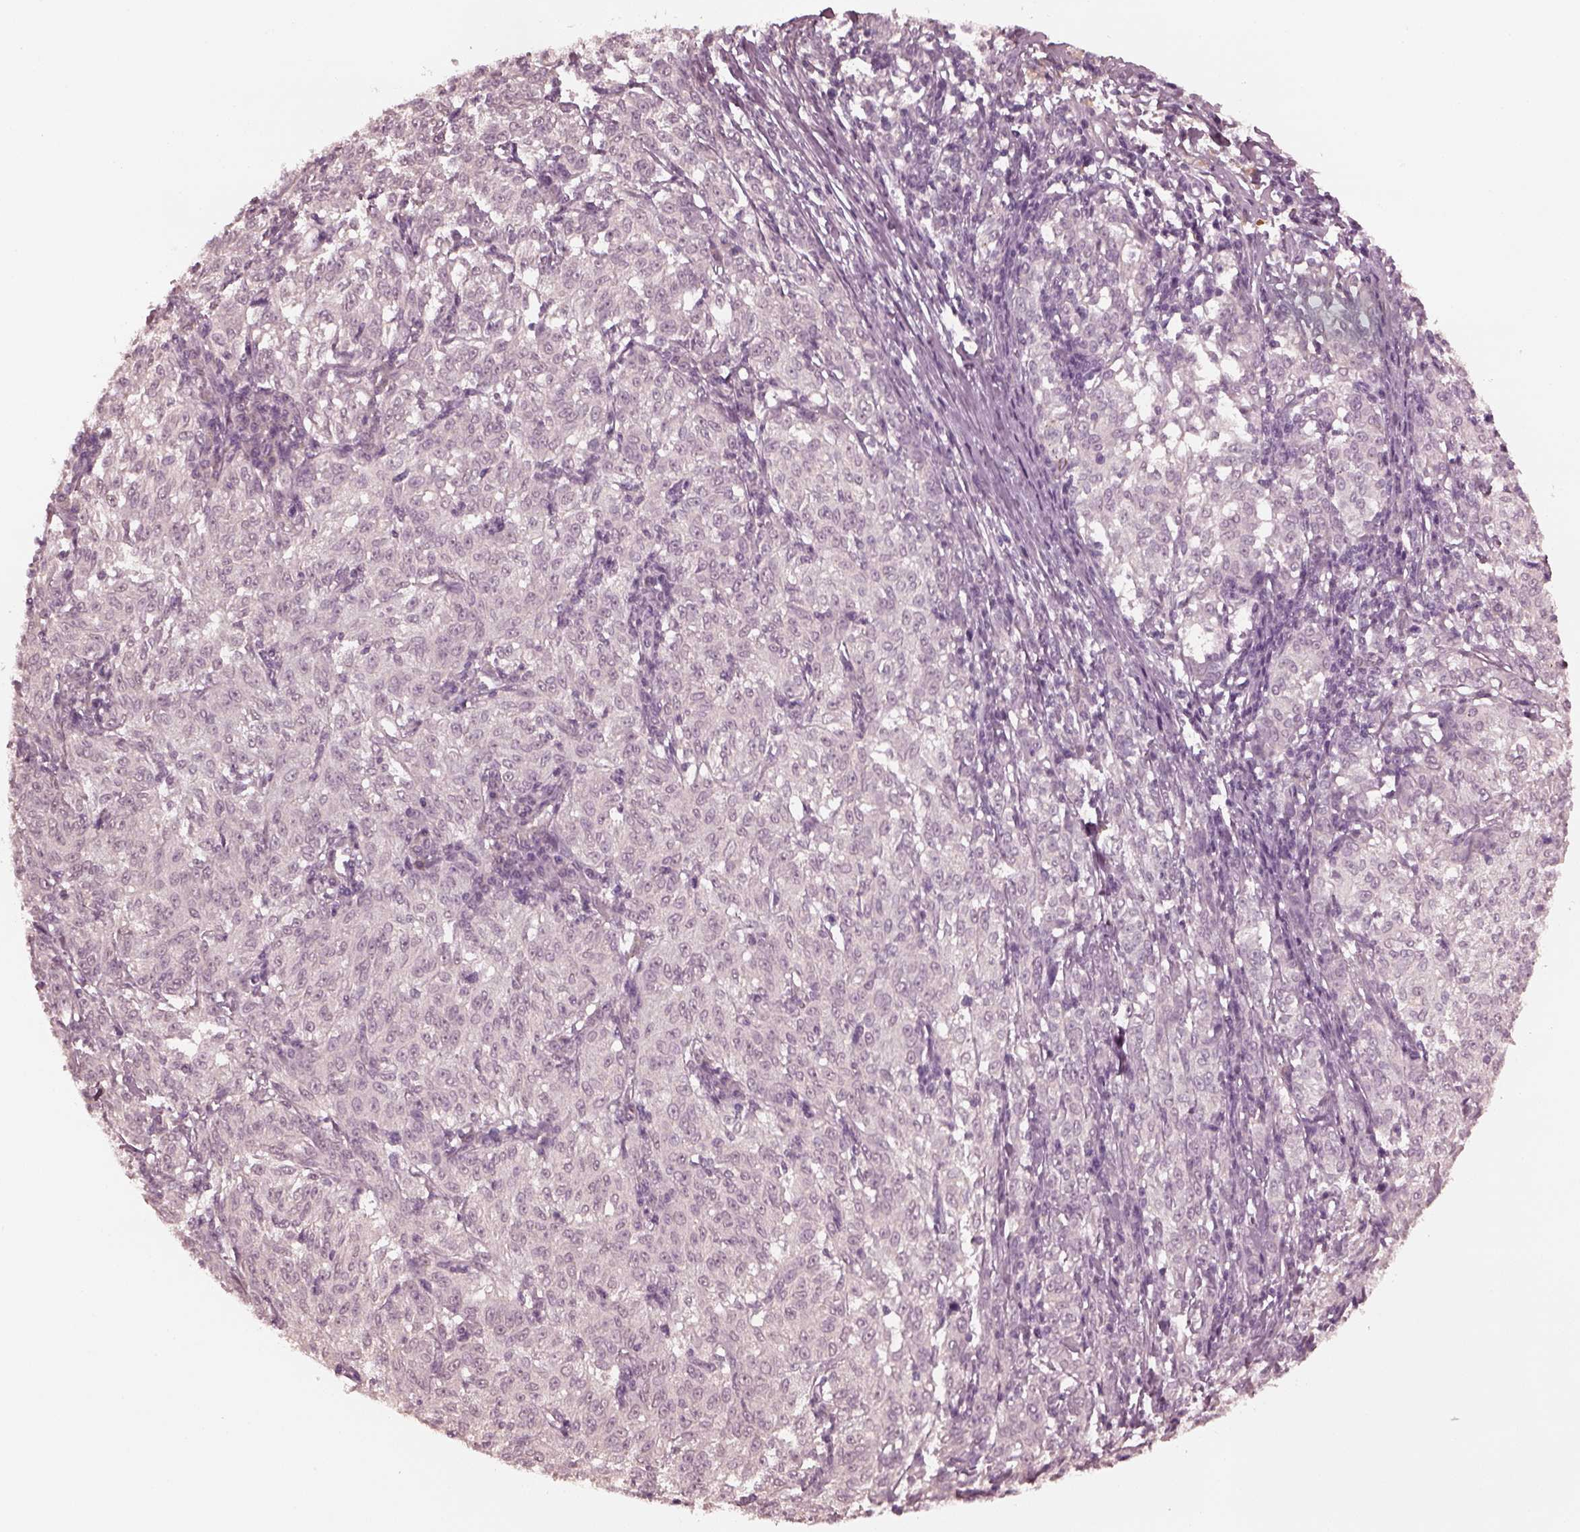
{"staining": {"intensity": "negative", "quantity": "none", "location": "none"}, "tissue": "melanoma", "cell_type": "Tumor cells", "image_type": "cancer", "snomed": [{"axis": "morphology", "description": "Malignant melanoma, NOS"}, {"axis": "topography", "description": "Skin"}], "caption": "A high-resolution histopathology image shows IHC staining of malignant melanoma, which reveals no significant expression in tumor cells.", "gene": "KRT79", "patient": {"sex": "female", "age": 72}}